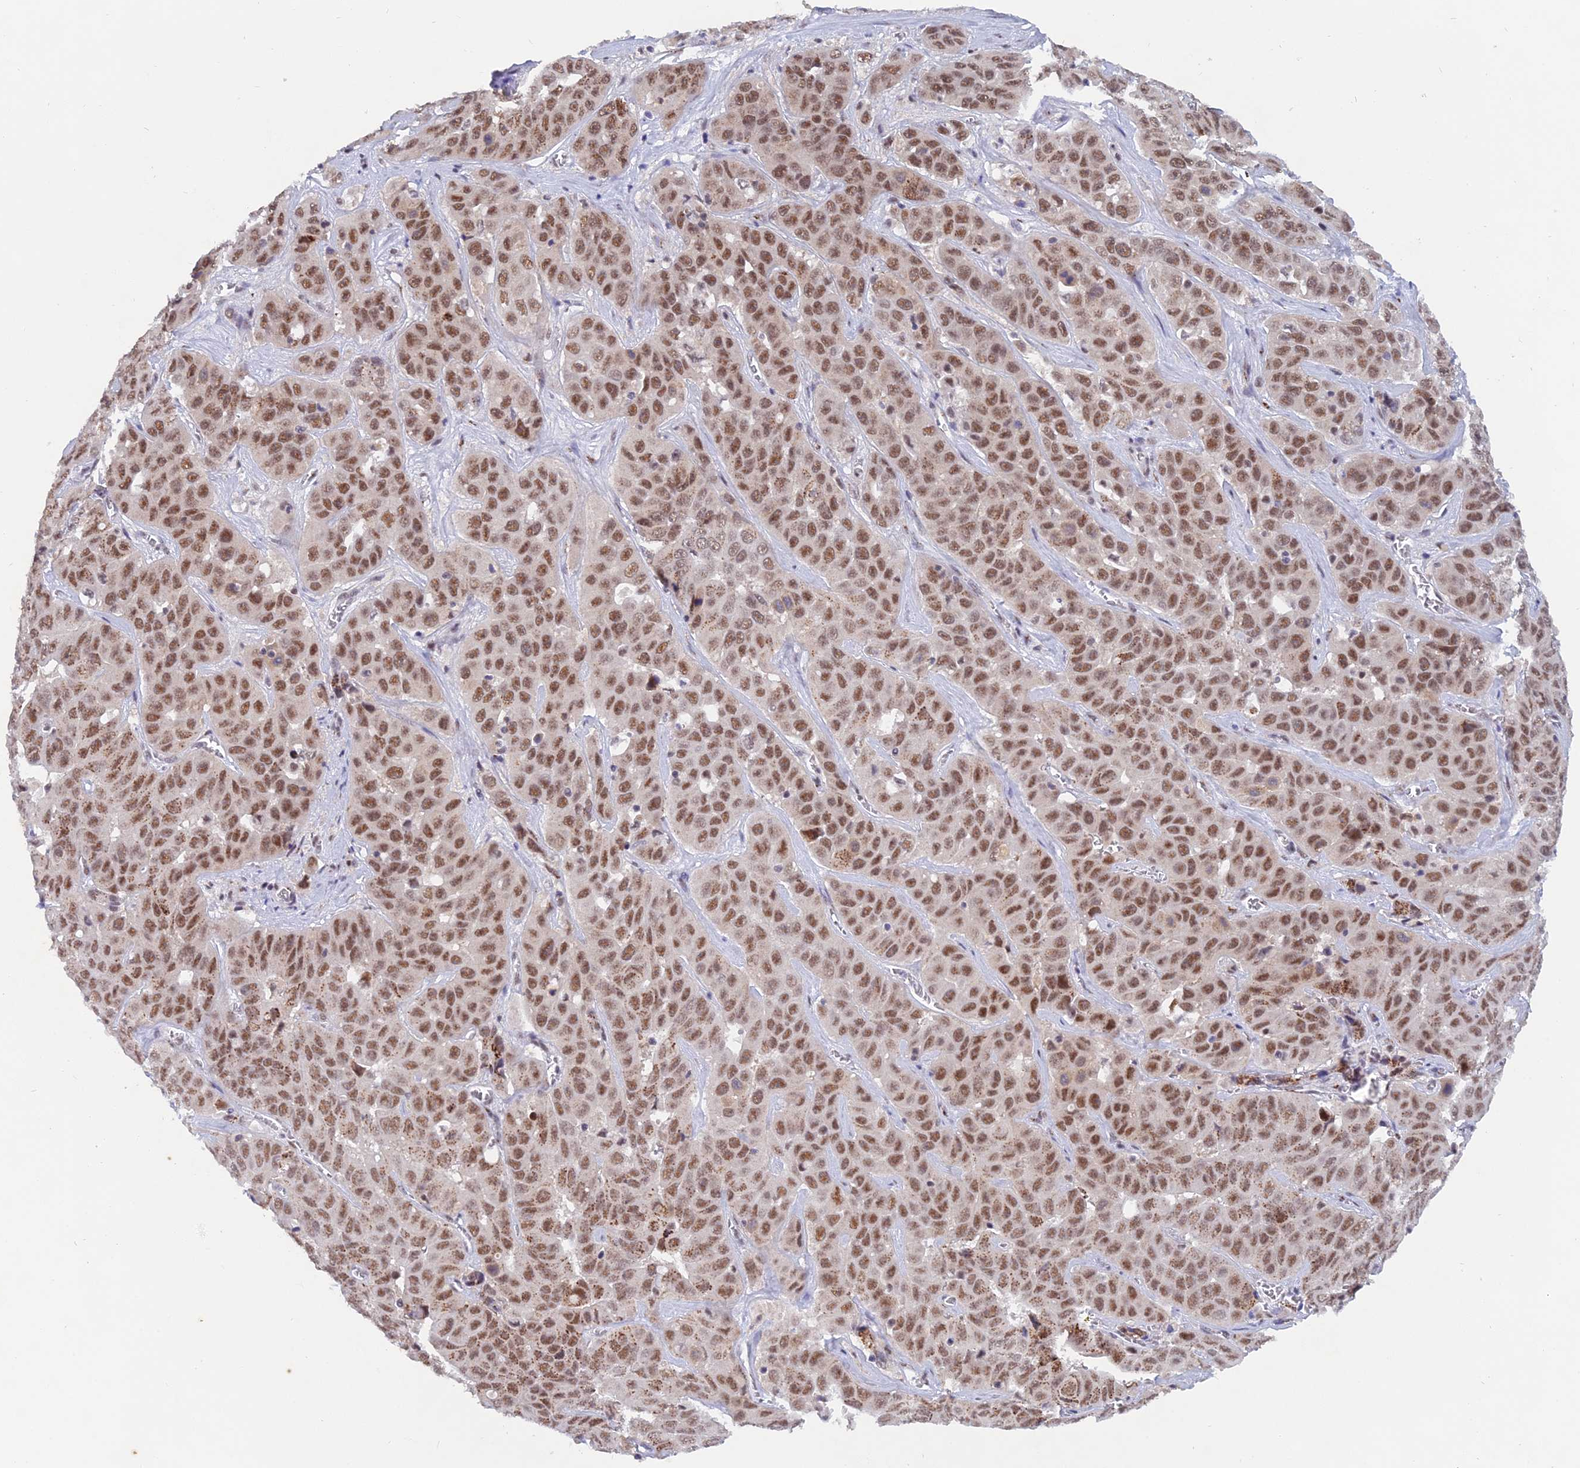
{"staining": {"intensity": "moderate", "quantity": ">75%", "location": "cytoplasmic/membranous,nuclear"}, "tissue": "liver cancer", "cell_type": "Tumor cells", "image_type": "cancer", "snomed": [{"axis": "morphology", "description": "Cholangiocarcinoma"}, {"axis": "topography", "description": "Liver"}], "caption": "Immunohistochemical staining of liver cancer reveals medium levels of moderate cytoplasmic/membranous and nuclear expression in approximately >75% of tumor cells.", "gene": "THOC3", "patient": {"sex": "female", "age": 52}}